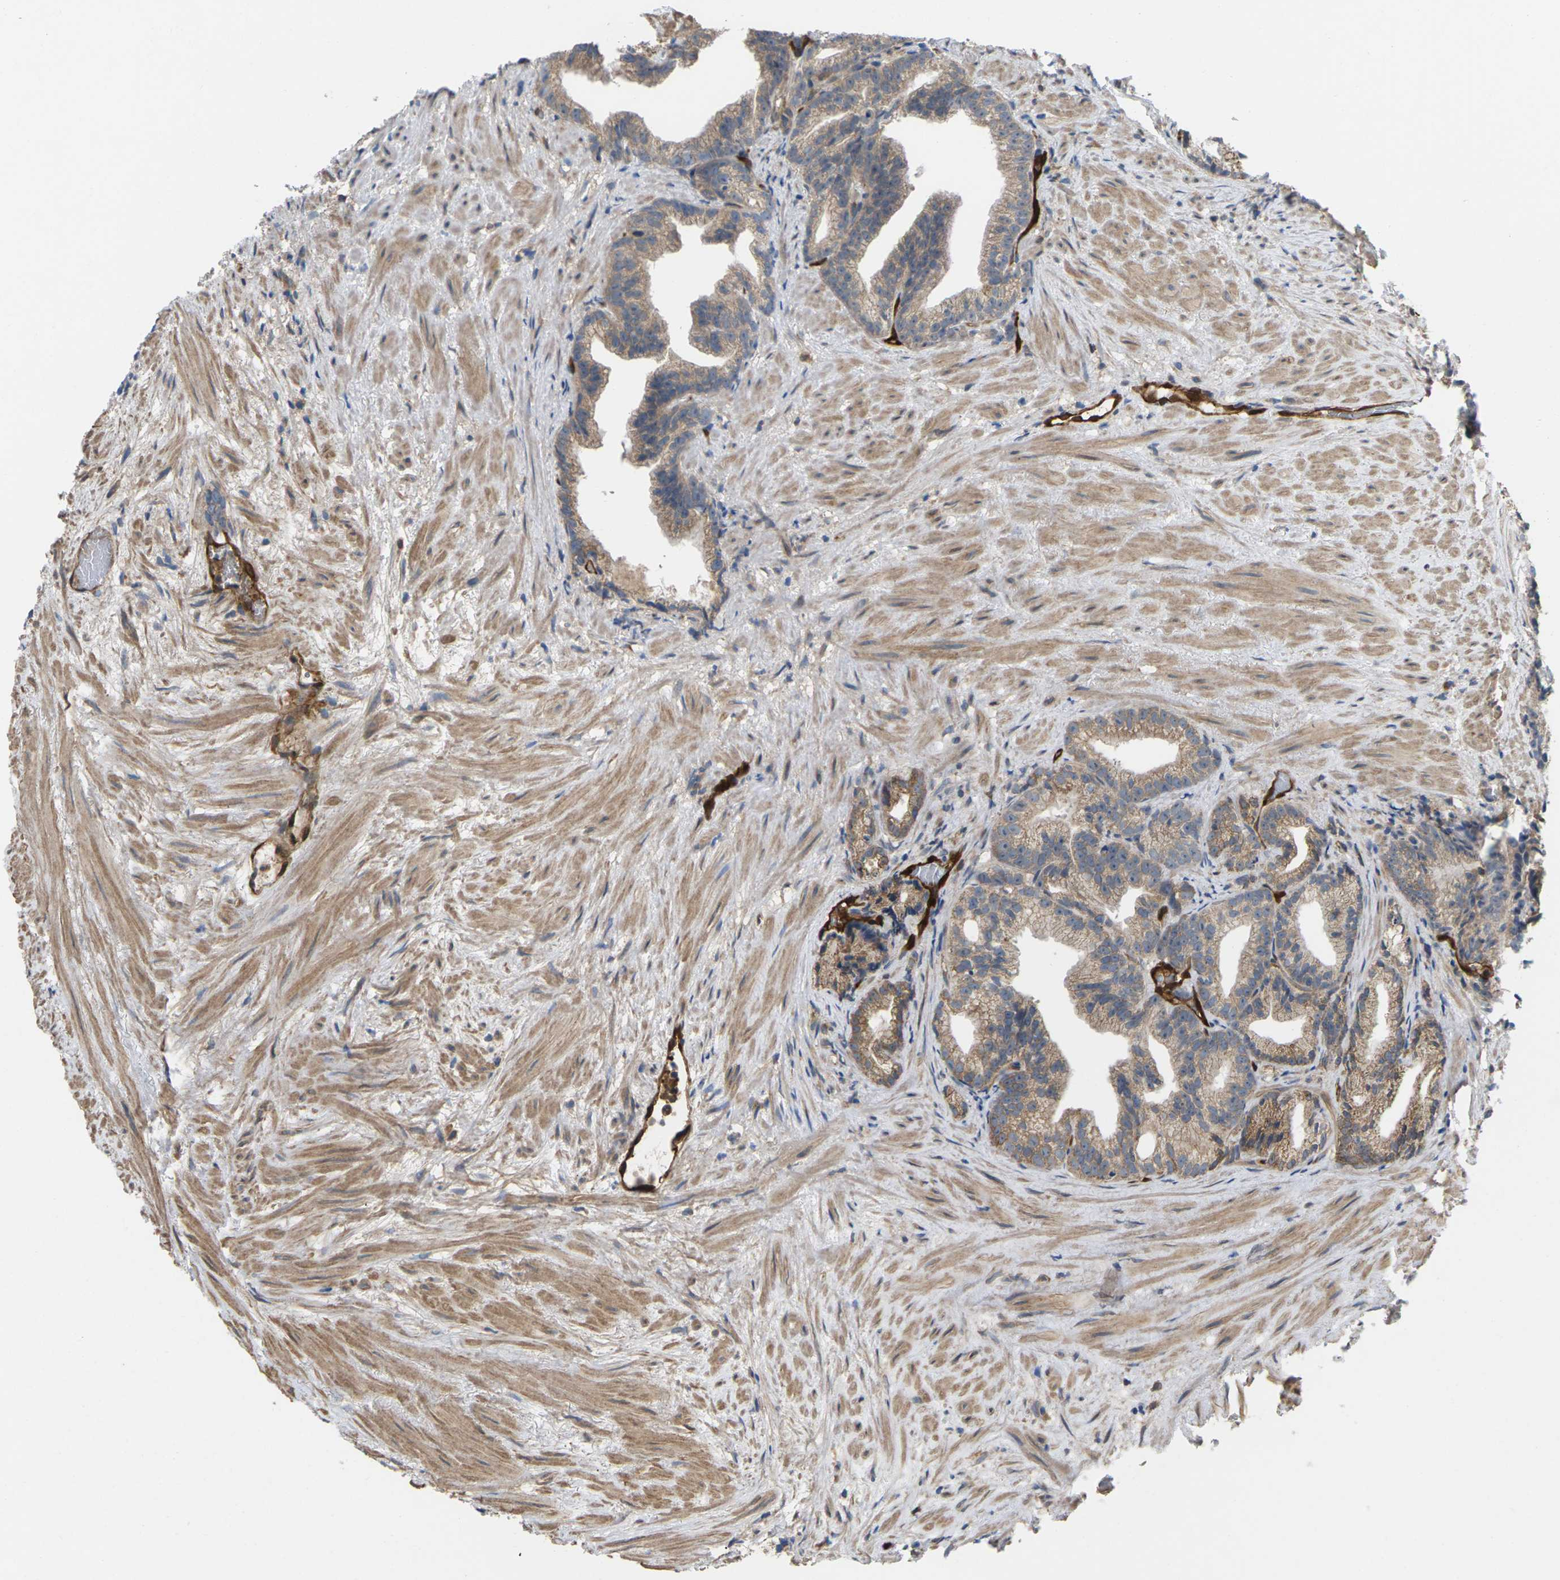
{"staining": {"intensity": "moderate", "quantity": ">75%", "location": "cytoplasmic/membranous"}, "tissue": "prostate cancer", "cell_type": "Tumor cells", "image_type": "cancer", "snomed": [{"axis": "morphology", "description": "Adenocarcinoma, Low grade"}, {"axis": "topography", "description": "Prostate"}], "caption": "This is a histology image of immunohistochemistry (IHC) staining of prostate cancer, which shows moderate staining in the cytoplasmic/membranous of tumor cells.", "gene": "TIAM1", "patient": {"sex": "male", "age": 89}}